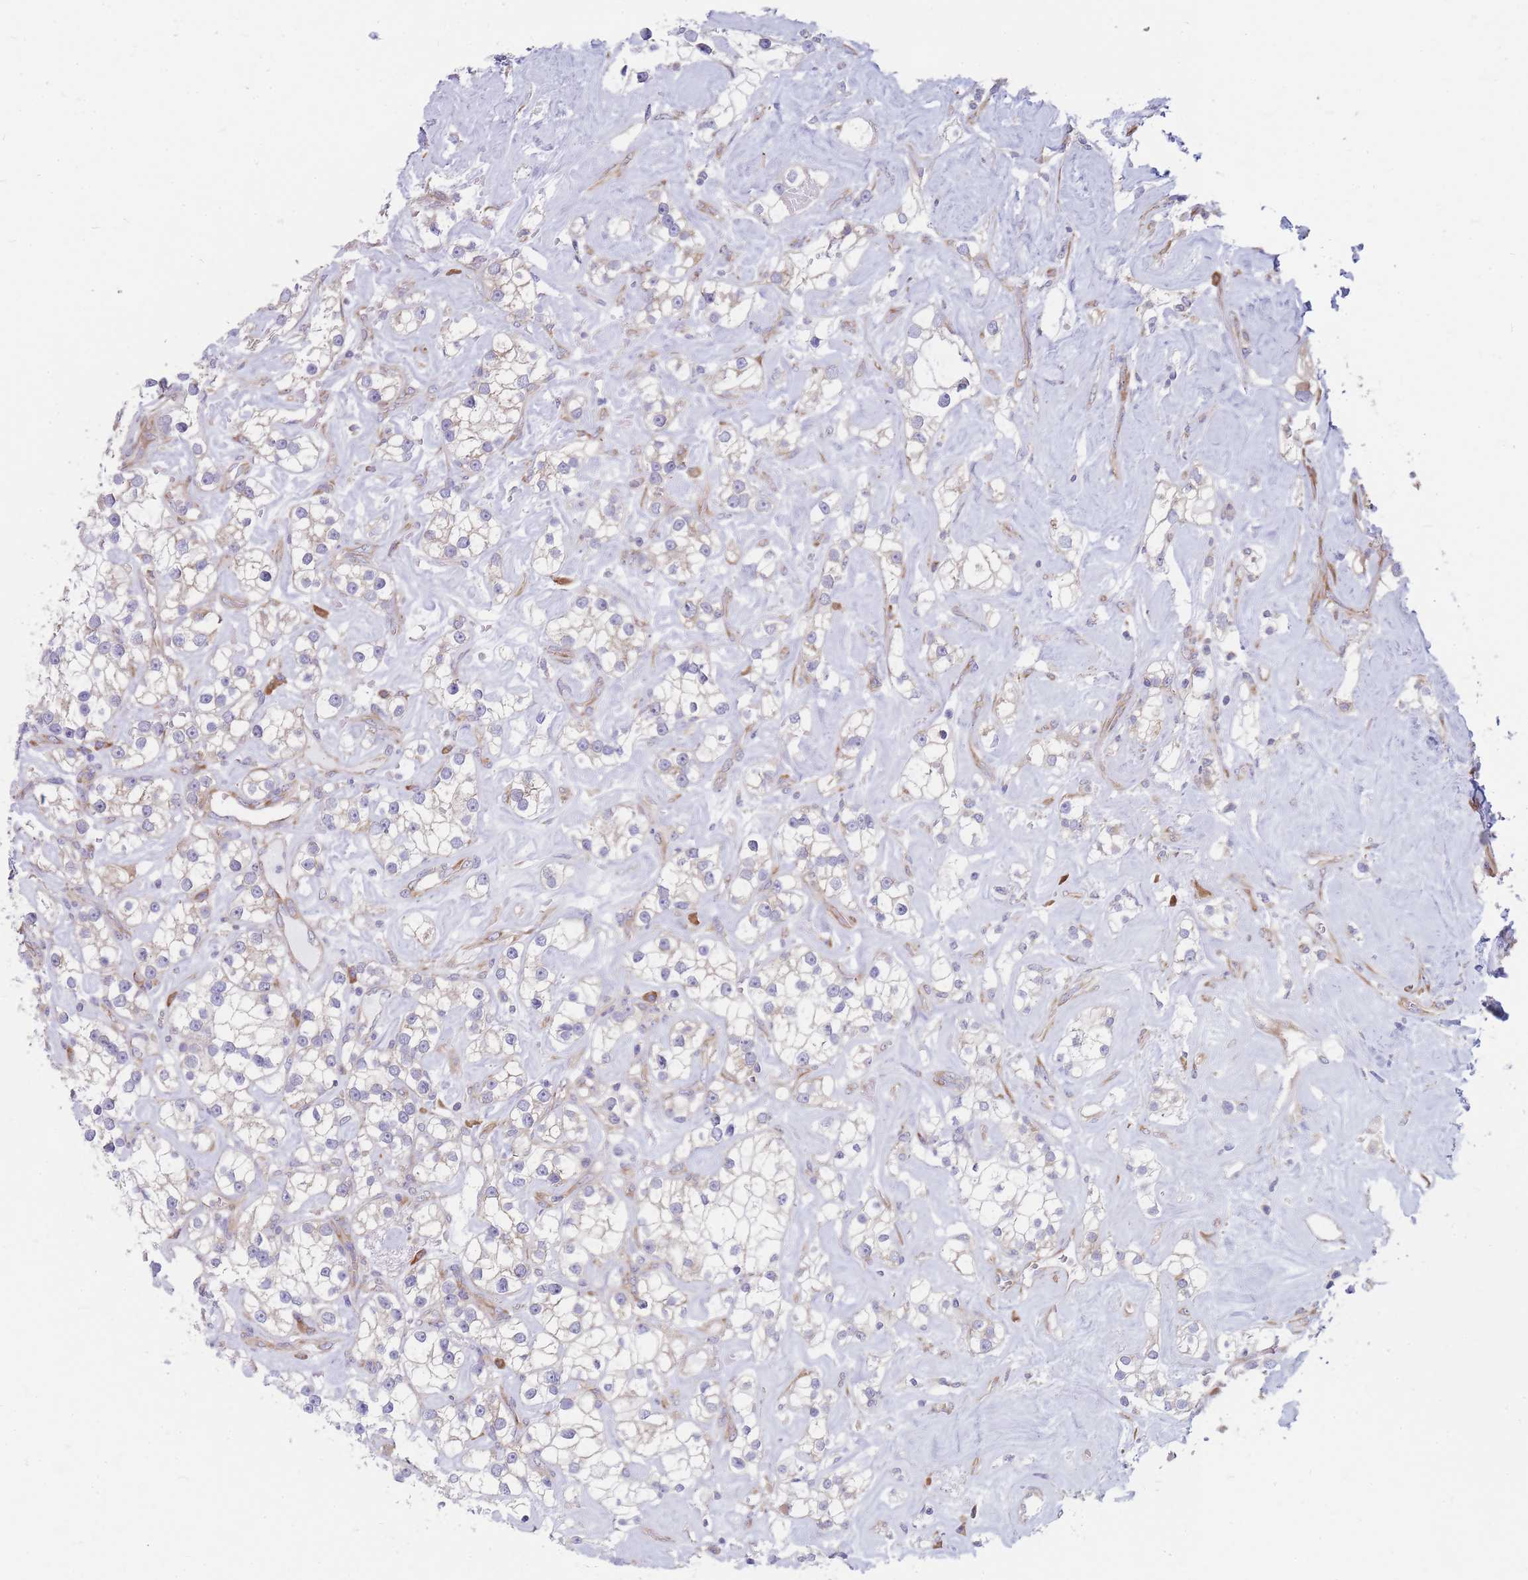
{"staining": {"intensity": "negative", "quantity": "none", "location": "none"}, "tissue": "renal cancer", "cell_type": "Tumor cells", "image_type": "cancer", "snomed": [{"axis": "morphology", "description": "Adenocarcinoma, NOS"}, {"axis": "topography", "description": "Kidney"}], "caption": "DAB (3,3'-diaminobenzidine) immunohistochemical staining of human renal adenocarcinoma exhibits no significant staining in tumor cells. (IHC, brightfield microscopy, high magnification).", "gene": "RPL8", "patient": {"sex": "male", "age": 77}}